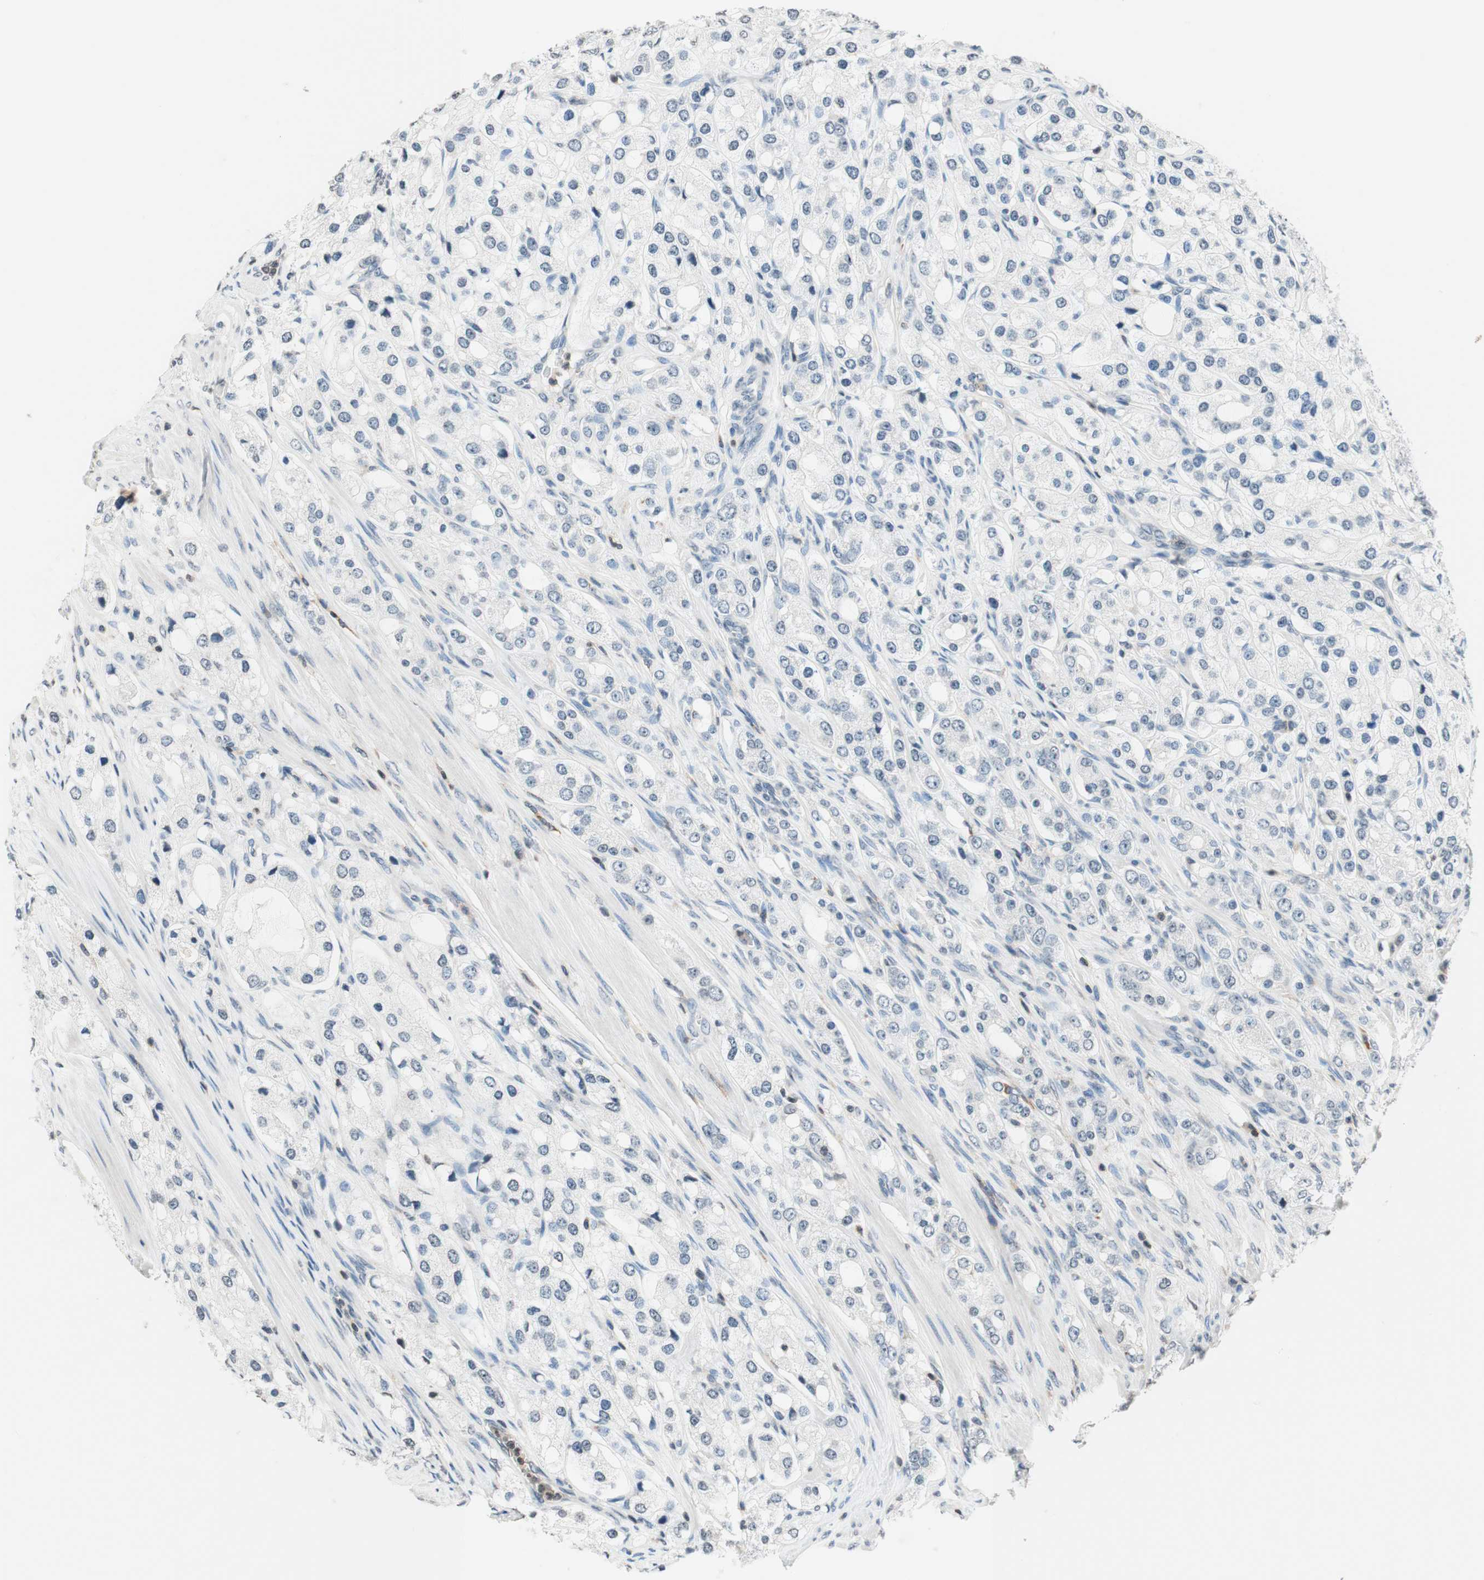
{"staining": {"intensity": "negative", "quantity": "none", "location": "none"}, "tissue": "prostate cancer", "cell_type": "Tumor cells", "image_type": "cancer", "snomed": [{"axis": "morphology", "description": "Adenocarcinoma, High grade"}, {"axis": "topography", "description": "Prostate"}], "caption": "Immunohistochemistry (IHC) photomicrograph of adenocarcinoma (high-grade) (prostate) stained for a protein (brown), which reveals no staining in tumor cells.", "gene": "WIPF1", "patient": {"sex": "male", "age": 65}}